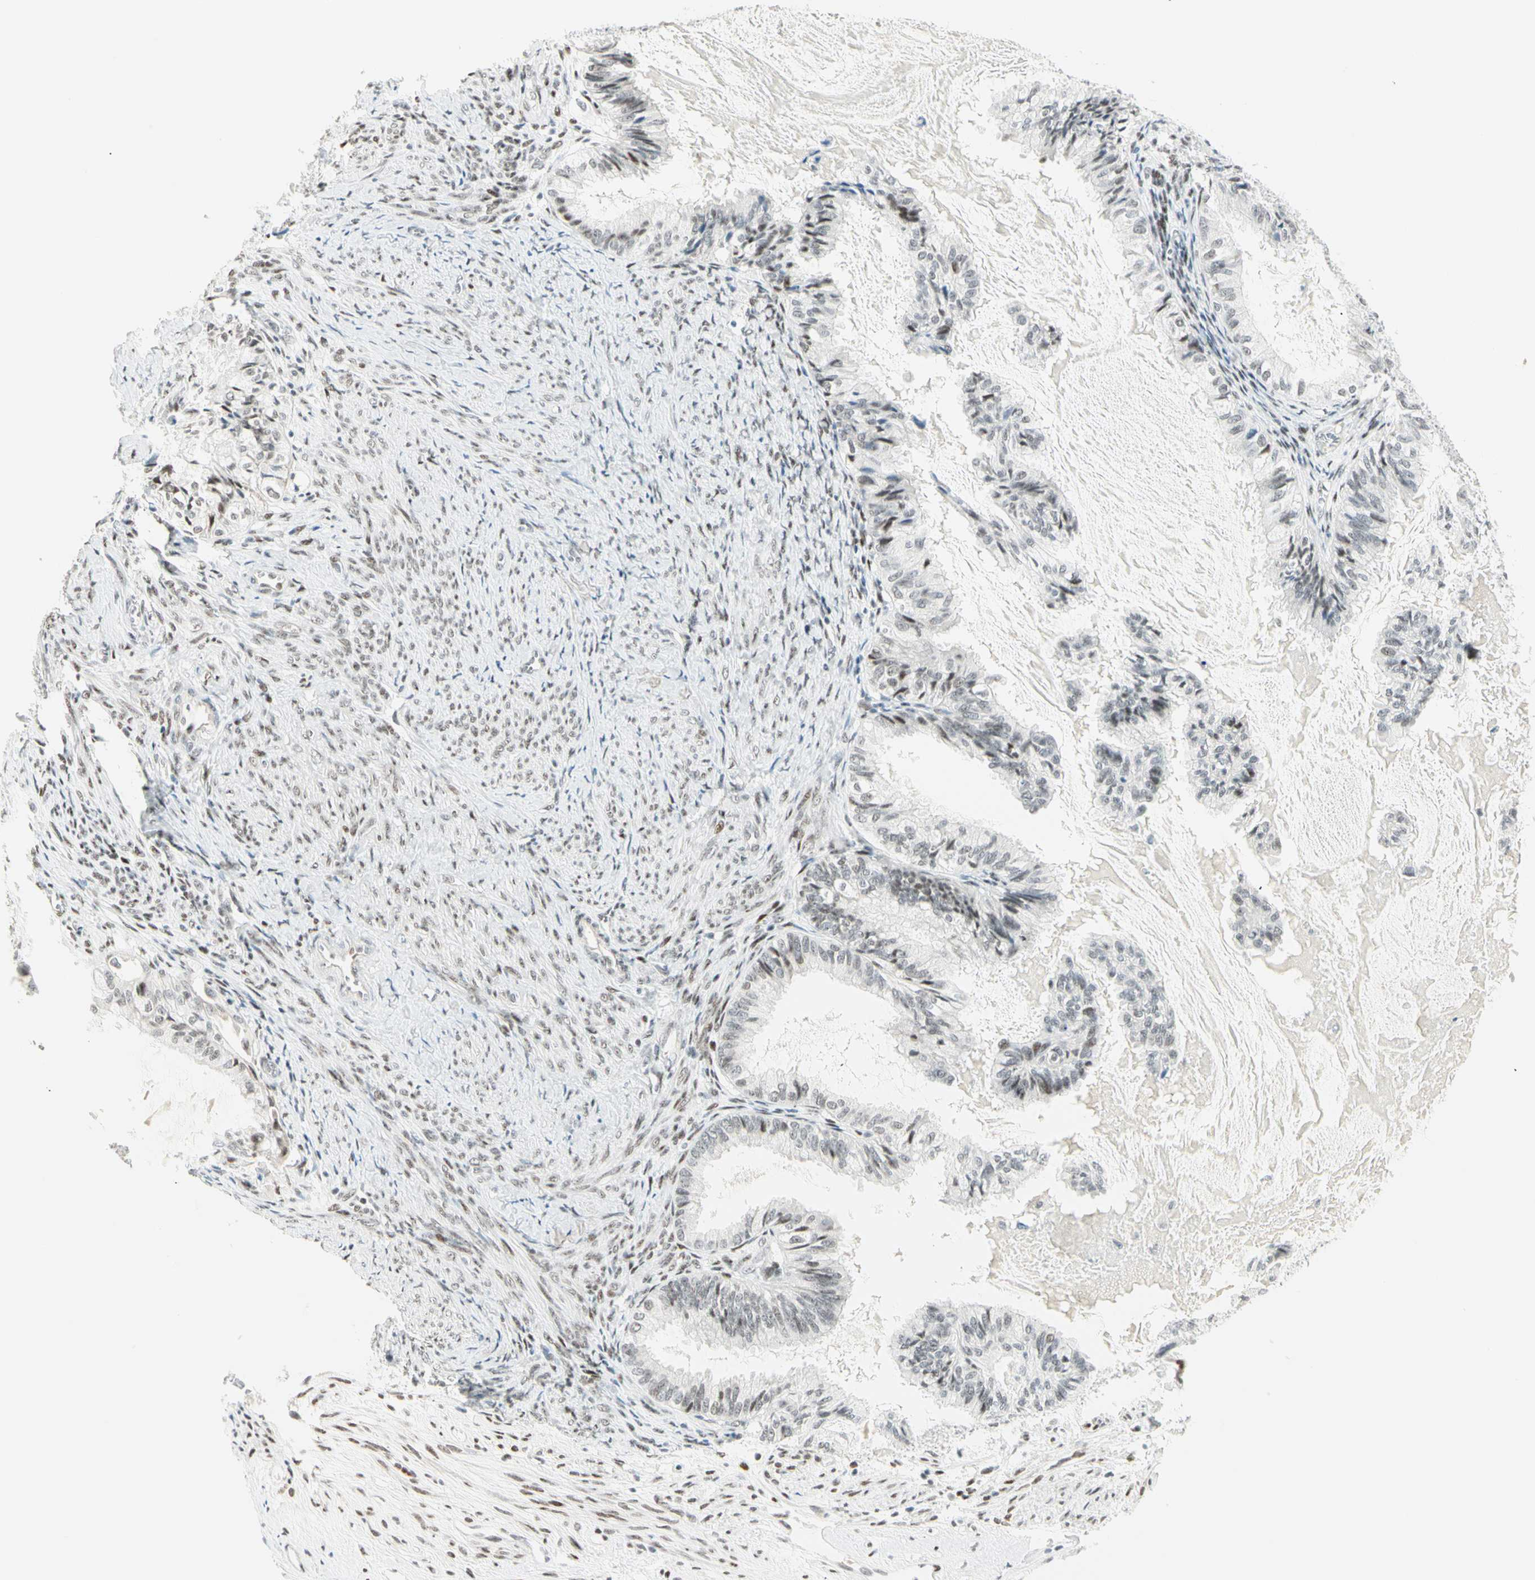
{"staining": {"intensity": "weak", "quantity": "<25%", "location": "nuclear"}, "tissue": "cervical cancer", "cell_type": "Tumor cells", "image_type": "cancer", "snomed": [{"axis": "morphology", "description": "Normal tissue, NOS"}, {"axis": "morphology", "description": "Adenocarcinoma, NOS"}, {"axis": "topography", "description": "Cervix"}, {"axis": "topography", "description": "Endometrium"}], "caption": "Immunohistochemistry (IHC) of cervical cancer (adenocarcinoma) shows no positivity in tumor cells.", "gene": "PKNOX1", "patient": {"sex": "female", "age": 86}}